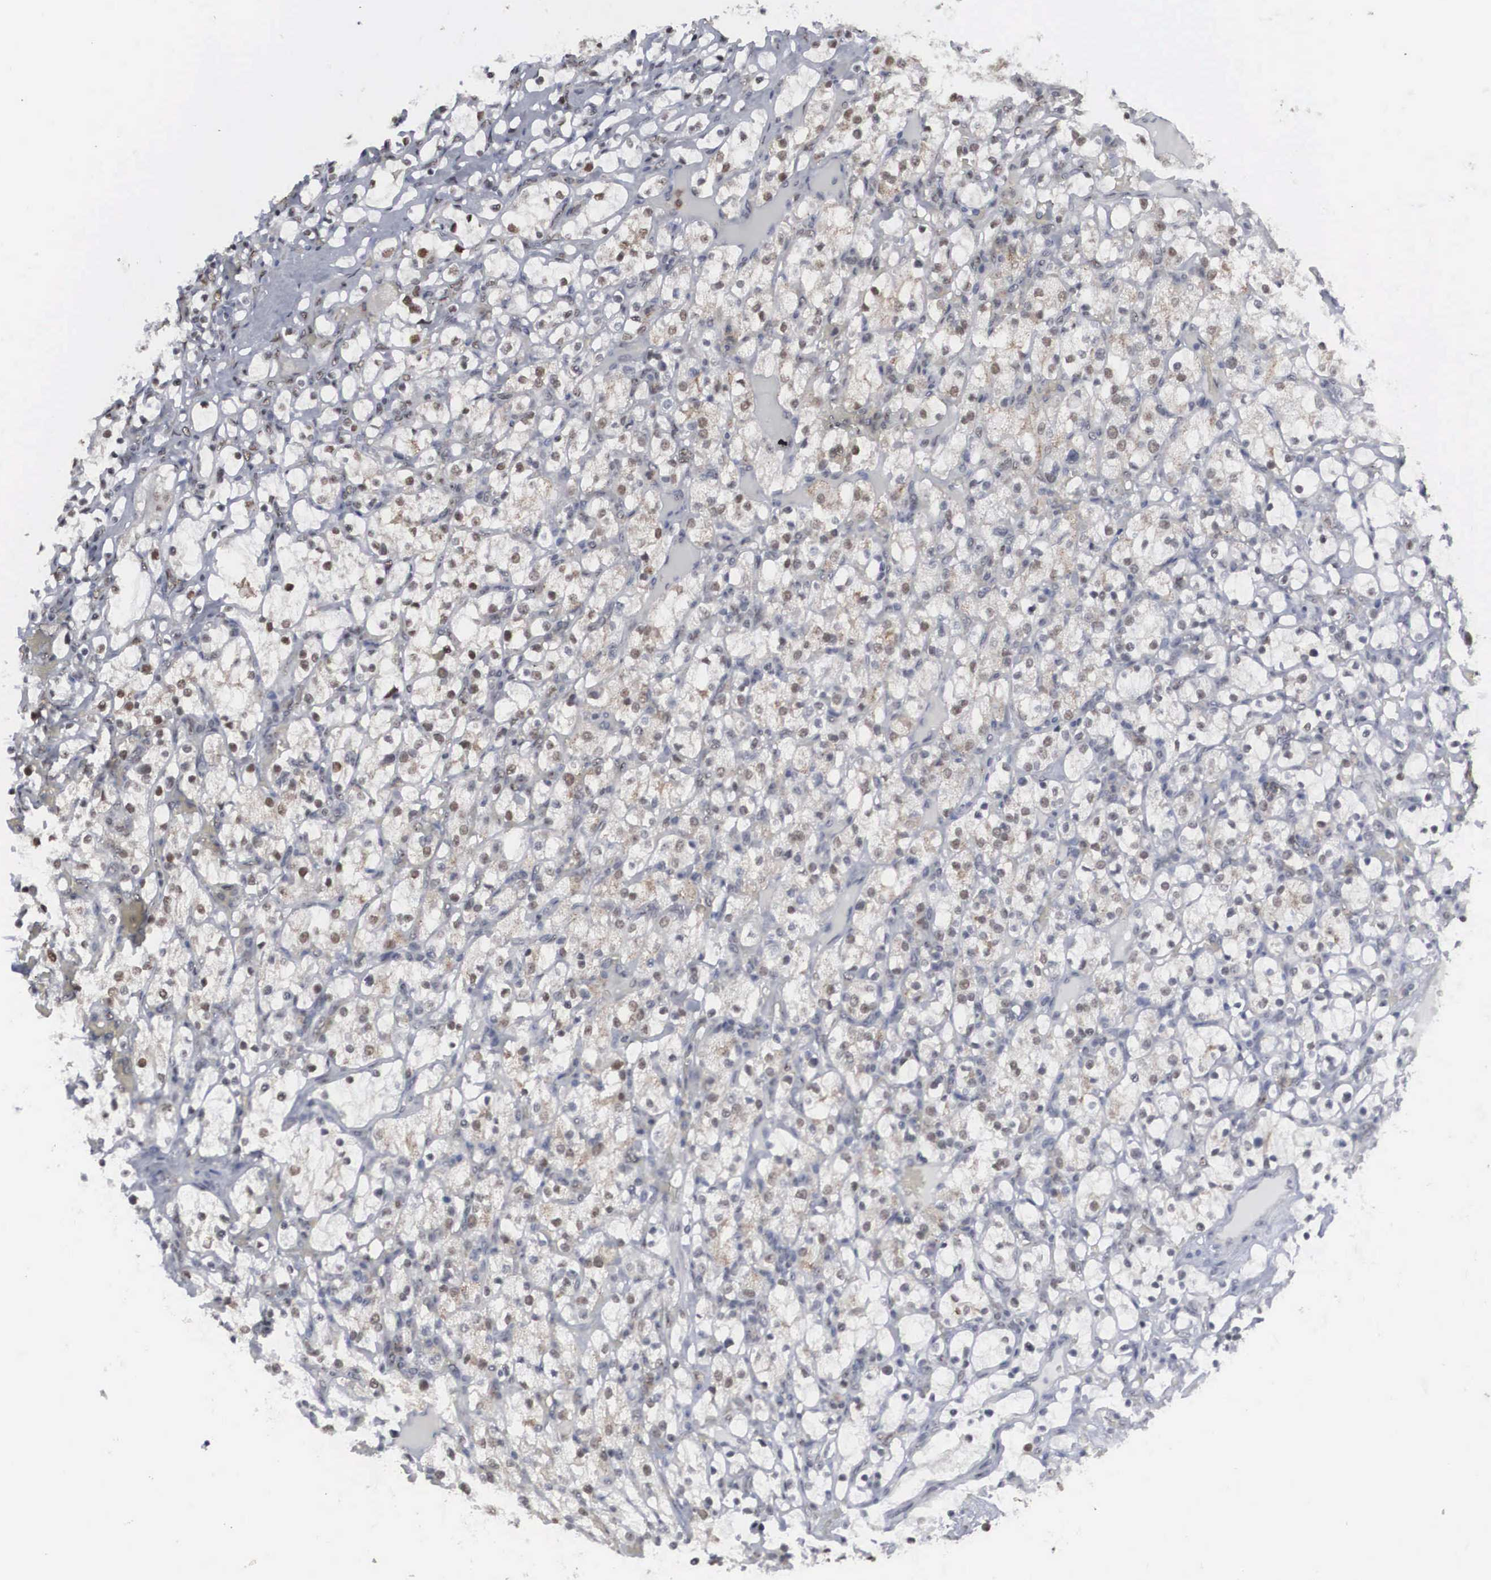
{"staining": {"intensity": "negative", "quantity": "none", "location": "none"}, "tissue": "renal cancer", "cell_type": "Tumor cells", "image_type": "cancer", "snomed": [{"axis": "morphology", "description": "Adenocarcinoma, NOS"}, {"axis": "topography", "description": "Kidney"}], "caption": "Photomicrograph shows no significant protein expression in tumor cells of renal cancer (adenocarcinoma).", "gene": "AUTS2", "patient": {"sex": "female", "age": 83}}